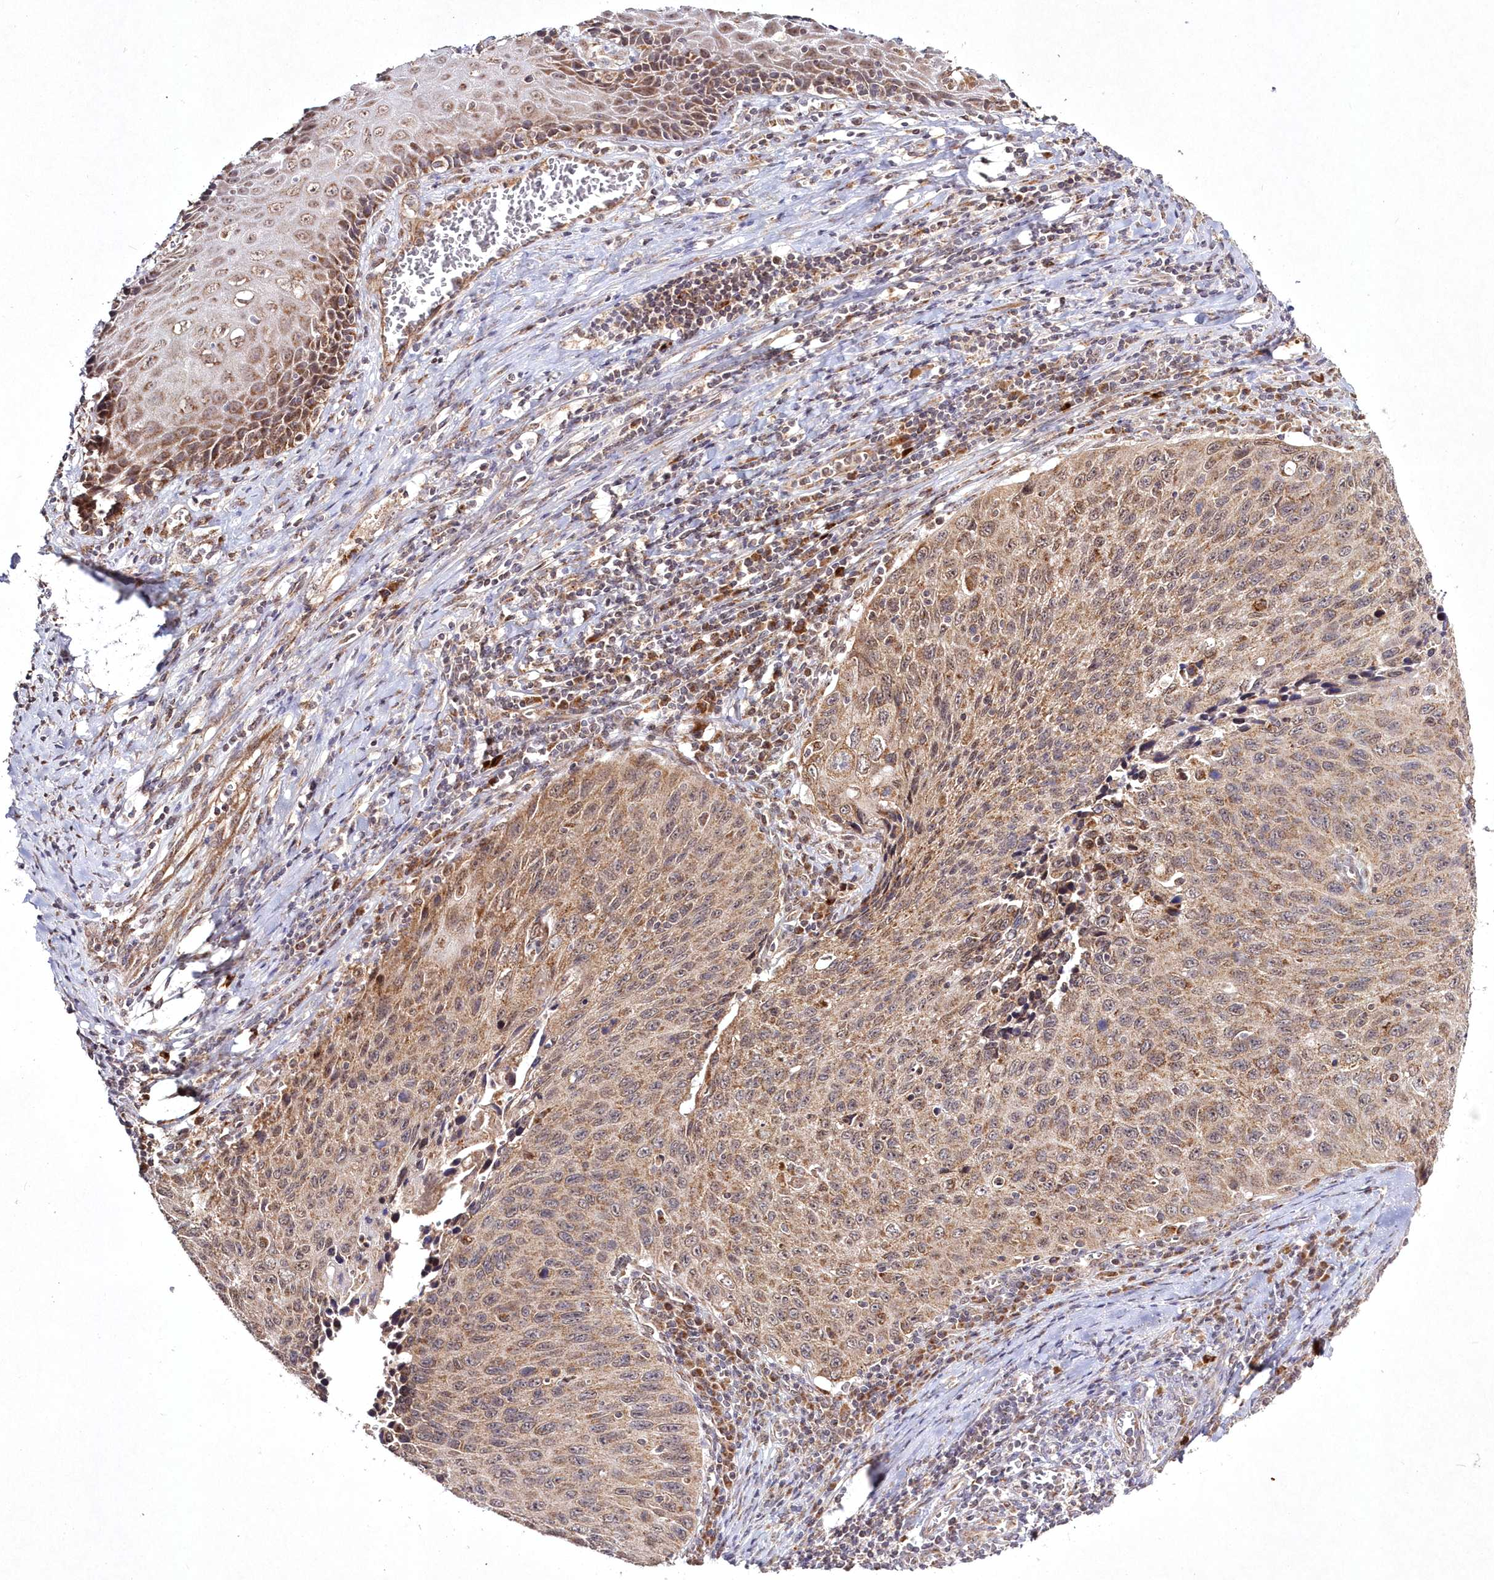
{"staining": {"intensity": "moderate", "quantity": ">75%", "location": "cytoplasmic/membranous"}, "tissue": "cervical cancer", "cell_type": "Tumor cells", "image_type": "cancer", "snomed": [{"axis": "morphology", "description": "Squamous cell carcinoma, NOS"}, {"axis": "topography", "description": "Cervix"}], "caption": "Protein expression by immunohistochemistry reveals moderate cytoplasmic/membranous staining in approximately >75% of tumor cells in cervical cancer.", "gene": "PEX13", "patient": {"sex": "female", "age": 53}}